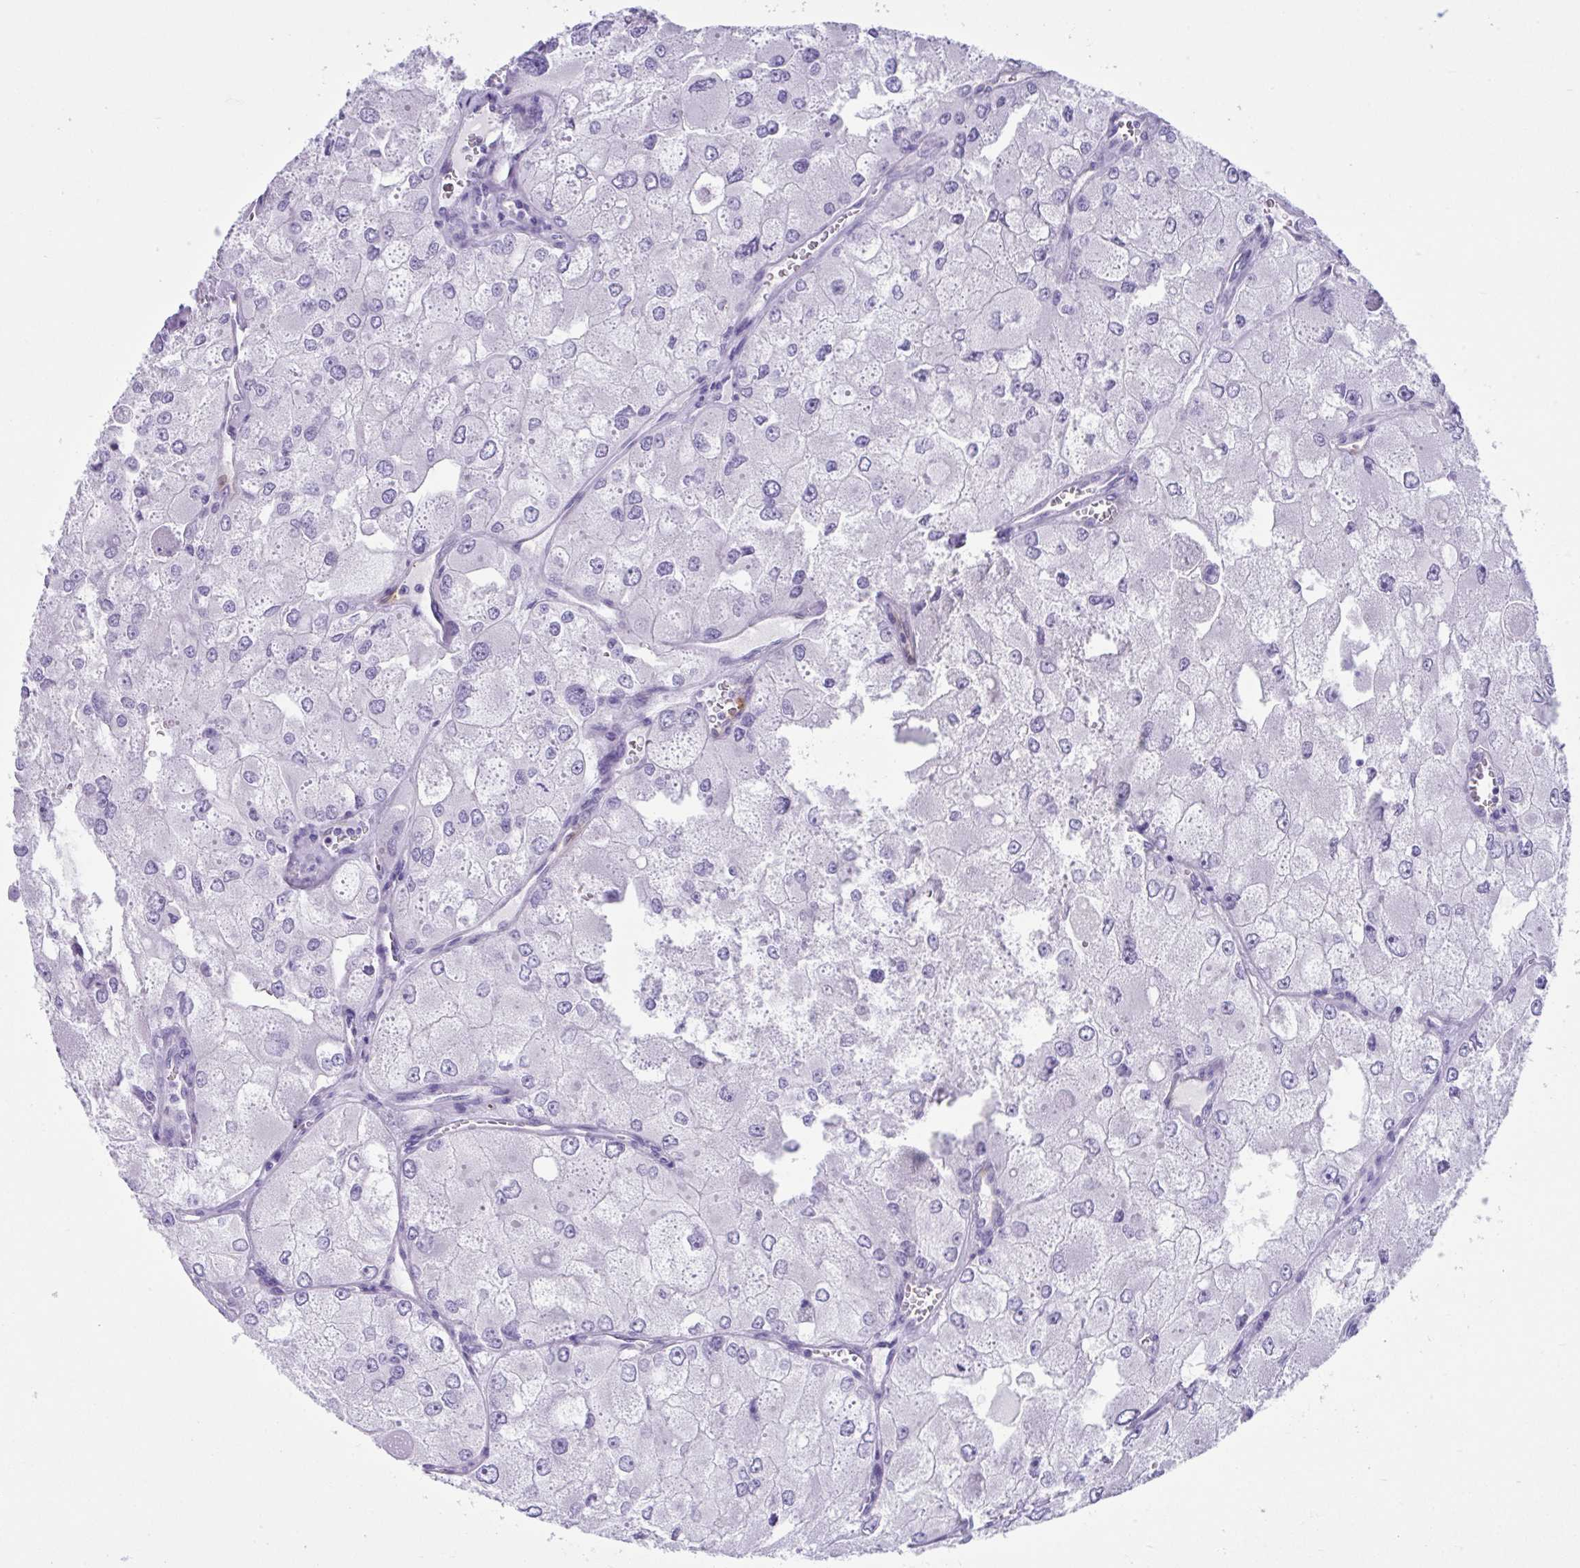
{"staining": {"intensity": "negative", "quantity": "none", "location": "none"}, "tissue": "renal cancer", "cell_type": "Tumor cells", "image_type": "cancer", "snomed": [{"axis": "morphology", "description": "Adenocarcinoma, NOS"}, {"axis": "topography", "description": "Kidney"}], "caption": "Immunohistochemistry of human renal adenocarcinoma demonstrates no expression in tumor cells.", "gene": "PSCA", "patient": {"sex": "female", "age": 70}}